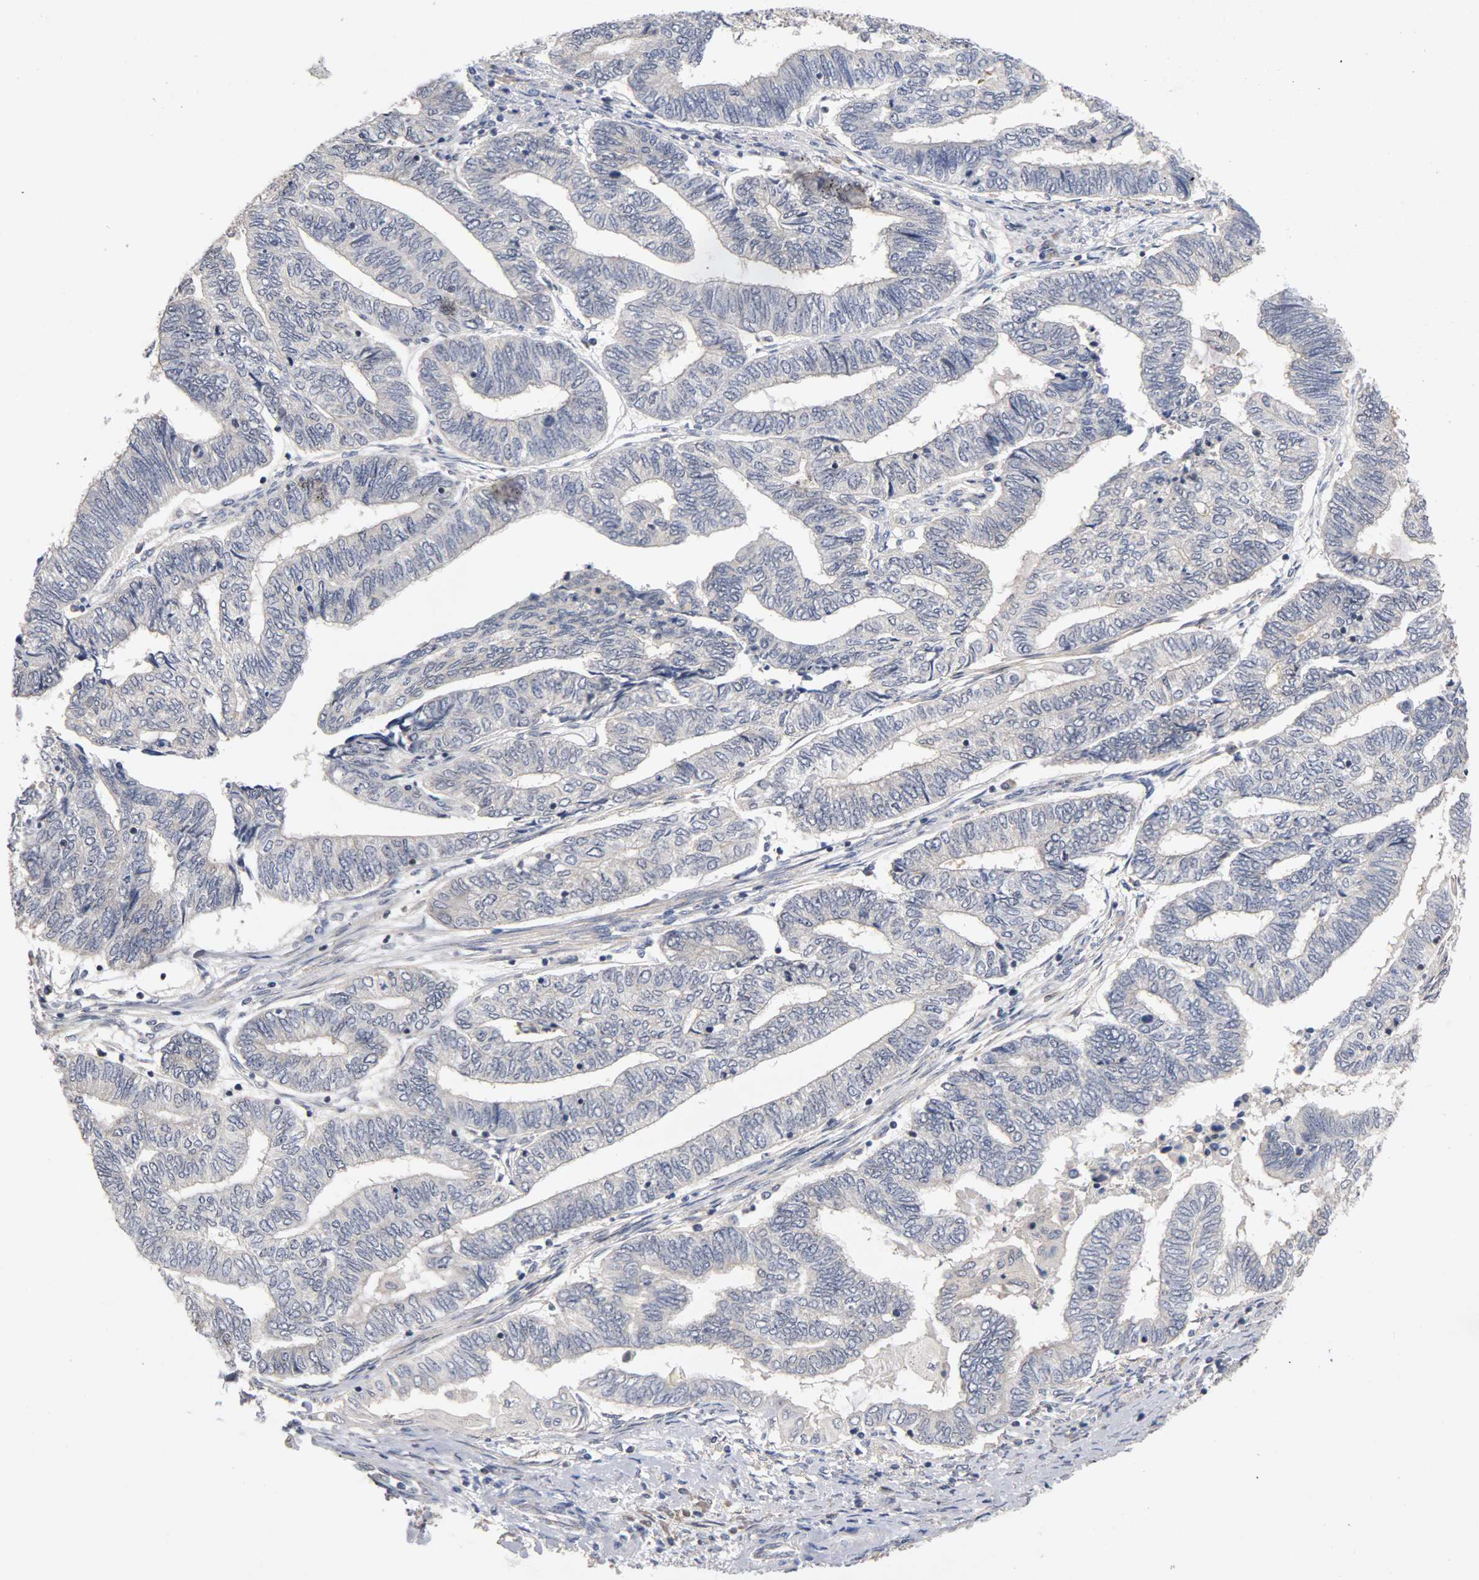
{"staining": {"intensity": "negative", "quantity": "none", "location": "none"}, "tissue": "endometrial cancer", "cell_type": "Tumor cells", "image_type": "cancer", "snomed": [{"axis": "morphology", "description": "Adenocarcinoma, NOS"}, {"axis": "topography", "description": "Uterus"}, {"axis": "topography", "description": "Endometrium"}], "caption": "IHC micrograph of neoplastic tissue: endometrial adenocarcinoma stained with DAB (3,3'-diaminobenzidine) displays no significant protein expression in tumor cells.", "gene": "UBE2M", "patient": {"sex": "female", "age": 70}}